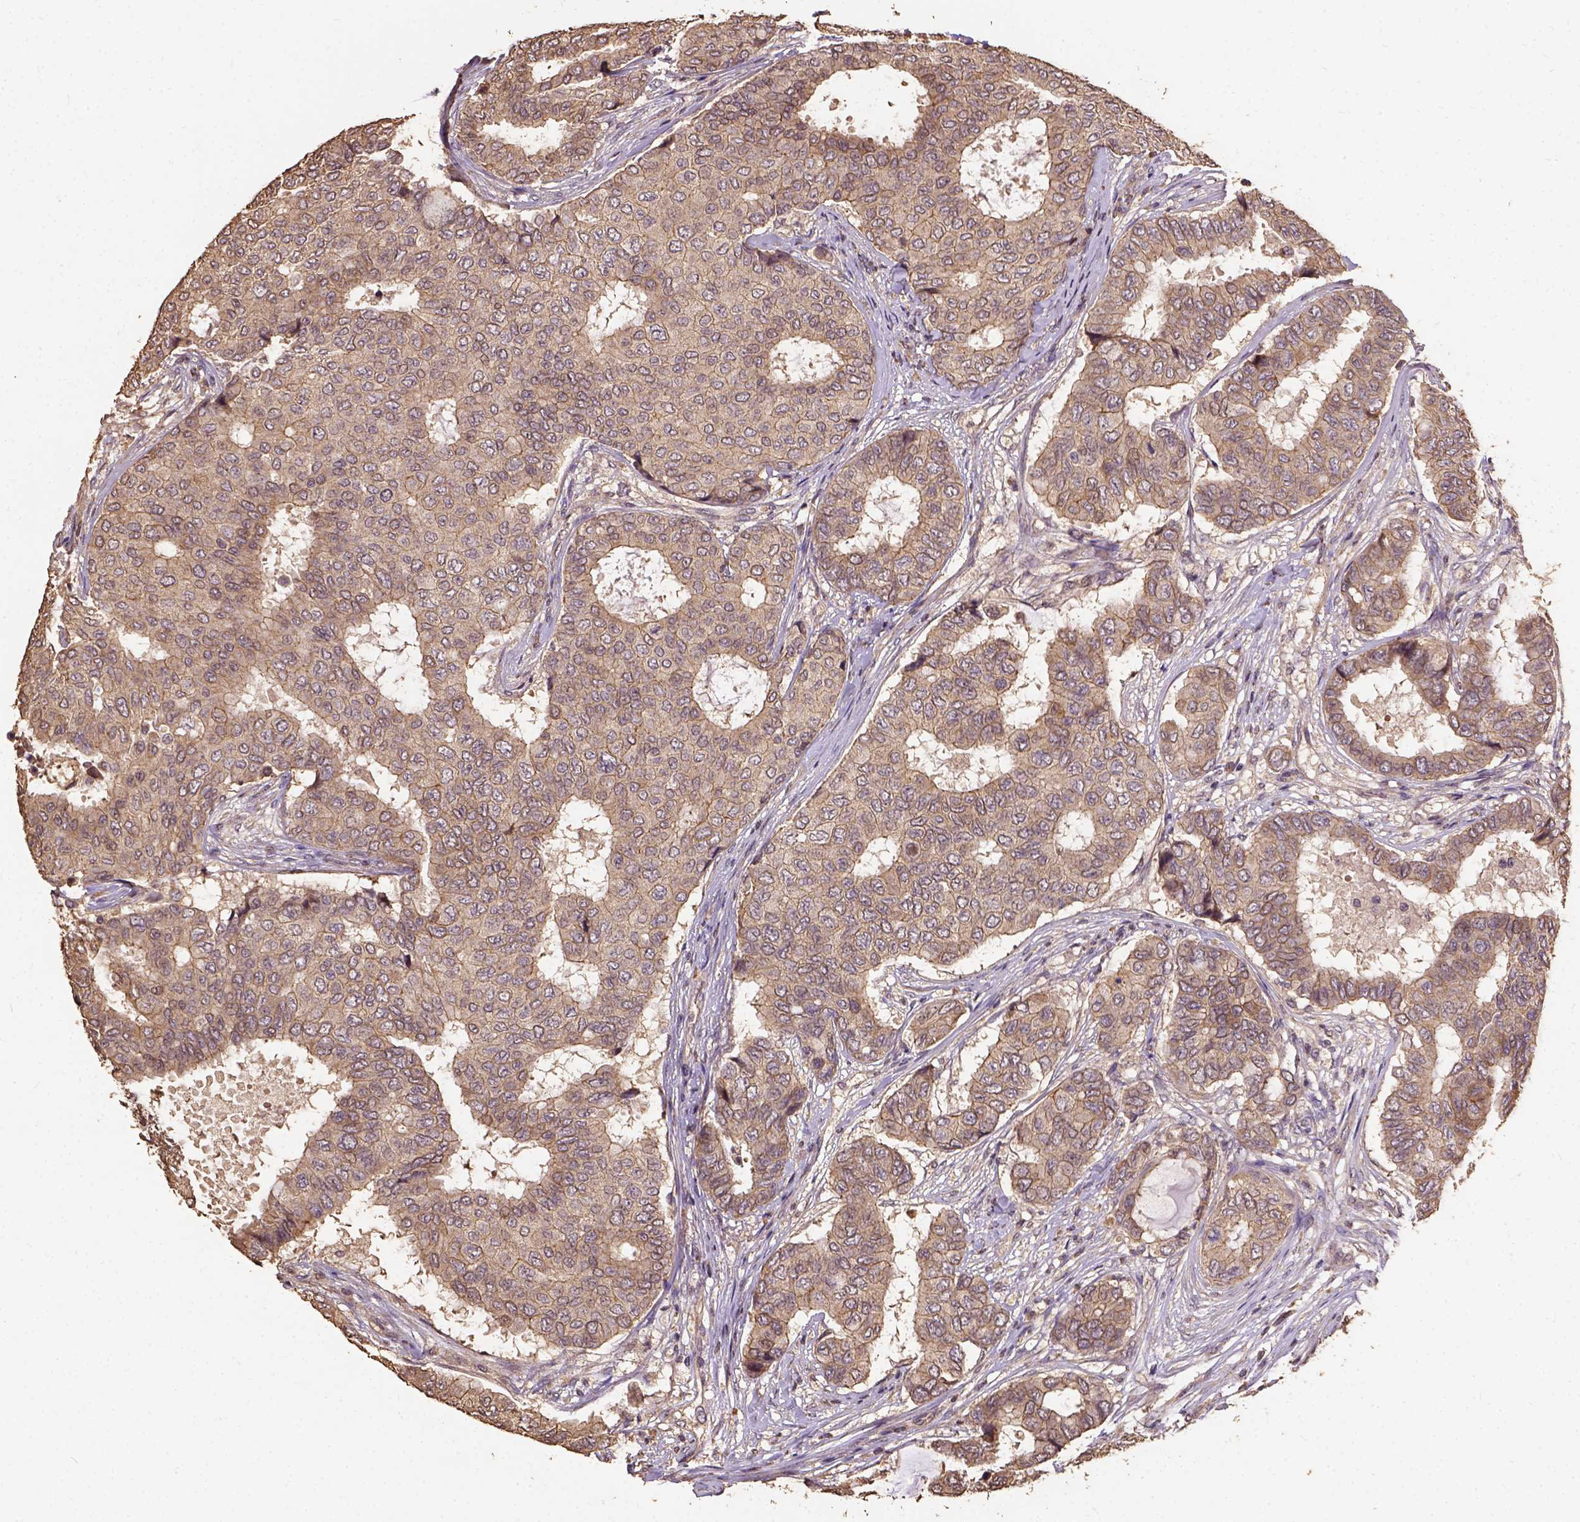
{"staining": {"intensity": "weak", "quantity": ">75%", "location": "cytoplasmic/membranous"}, "tissue": "breast cancer", "cell_type": "Tumor cells", "image_type": "cancer", "snomed": [{"axis": "morphology", "description": "Duct carcinoma"}, {"axis": "topography", "description": "Breast"}], "caption": "High-power microscopy captured an immunohistochemistry (IHC) photomicrograph of breast cancer (infiltrating ductal carcinoma), revealing weak cytoplasmic/membranous expression in approximately >75% of tumor cells.", "gene": "ATP1B3", "patient": {"sex": "female", "age": 75}}